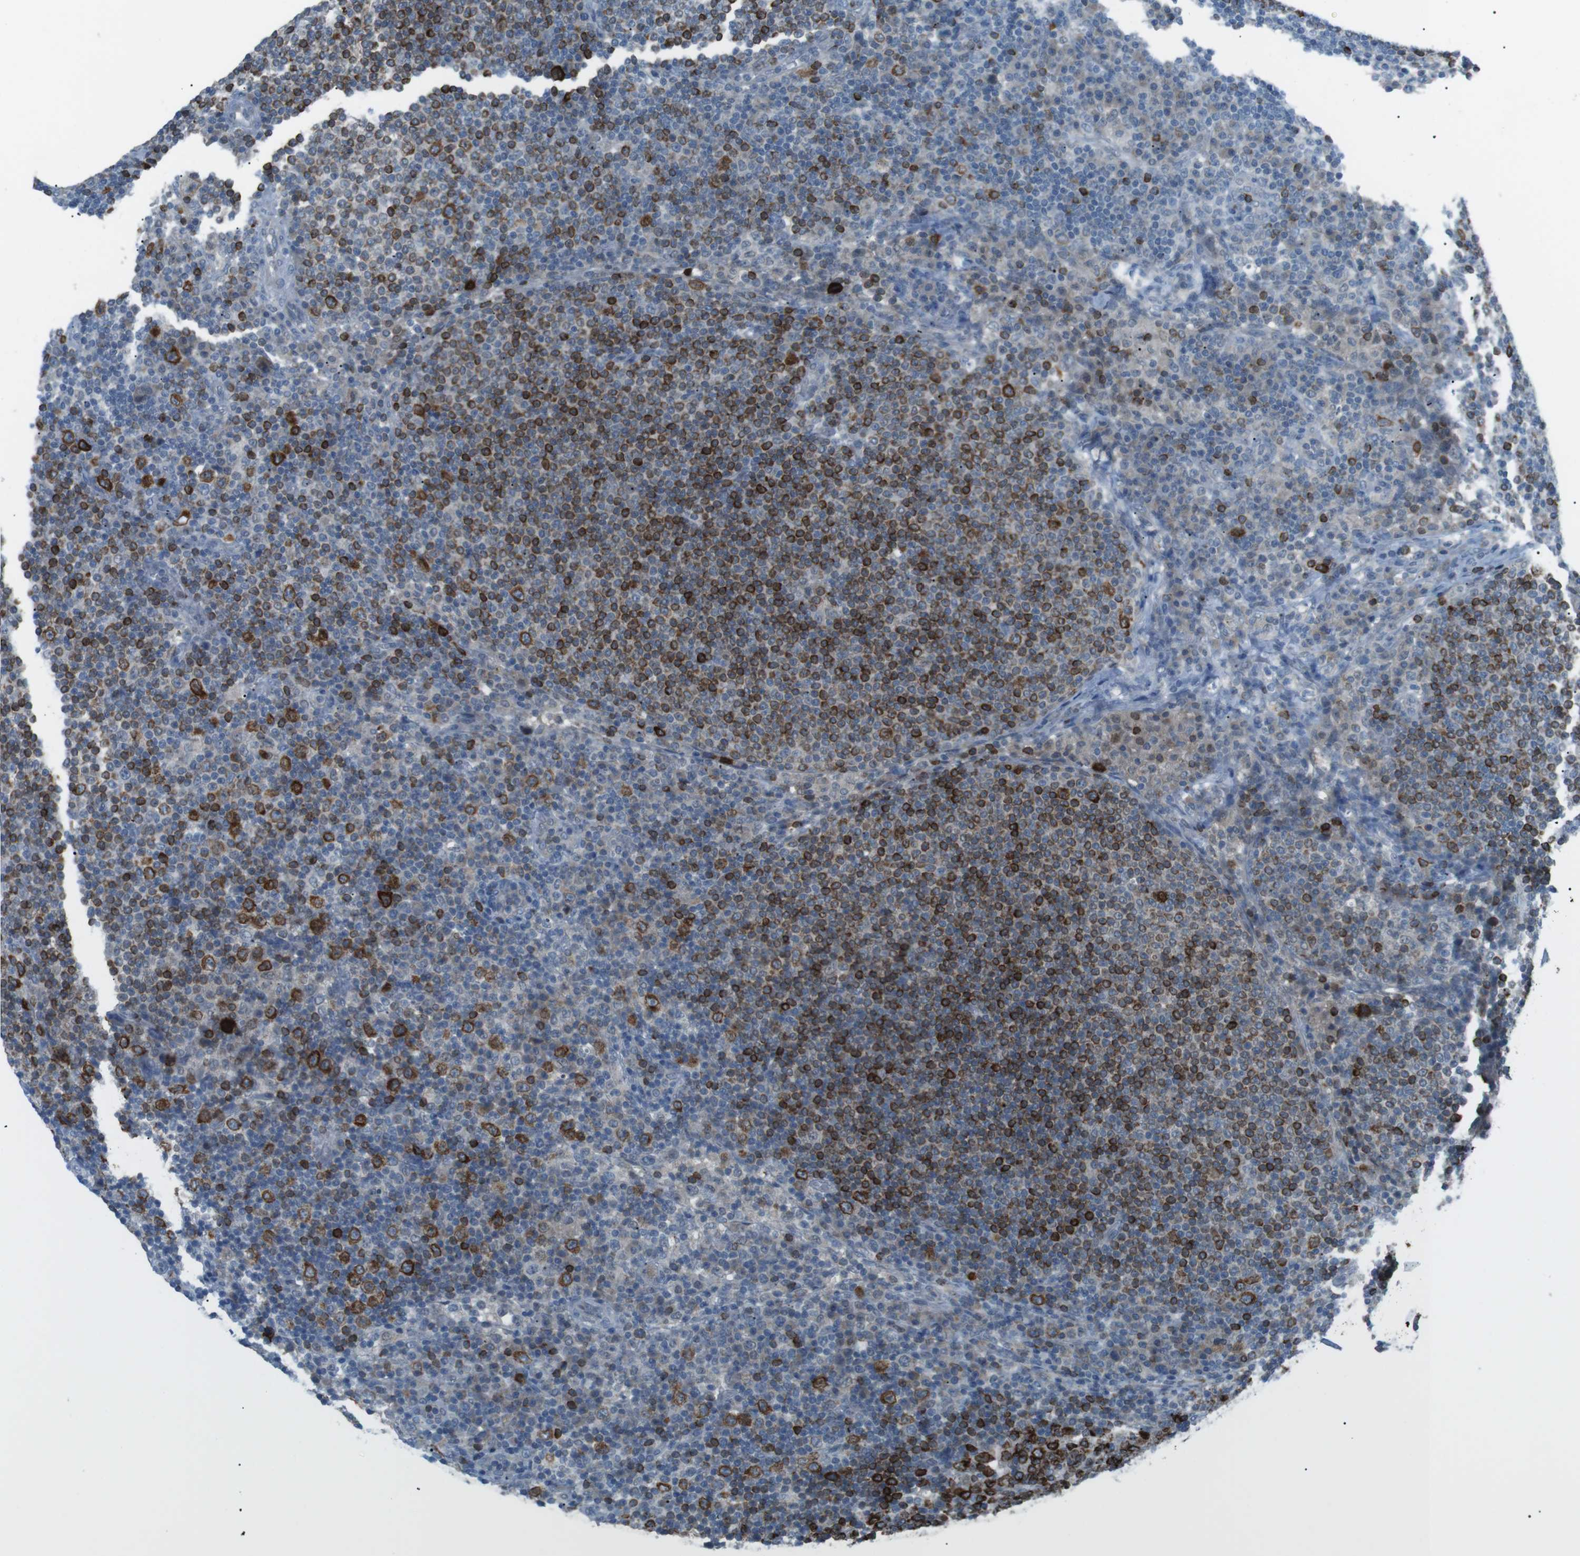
{"staining": {"intensity": "strong", "quantity": ">75%", "location": "cytoplasmic/membranous"}, "tissue": "lymph node", "cell_type": "Germinal center cells", "image_type": "normal", "snomed": [{"axis": "morphology", "description": "Normal tissue, NOS"}, {"axis": "topography", "description": "Lymph node"}], "caption": "A high-resolution micrograph shows IHC staining of unremarkable lymph node, which demonstrates strong cytoplasmic/membranous expression in approximately >75% of germinal center cells.", "gene": "FCRLA", "patient": {"sex": "female", "age": 53}}